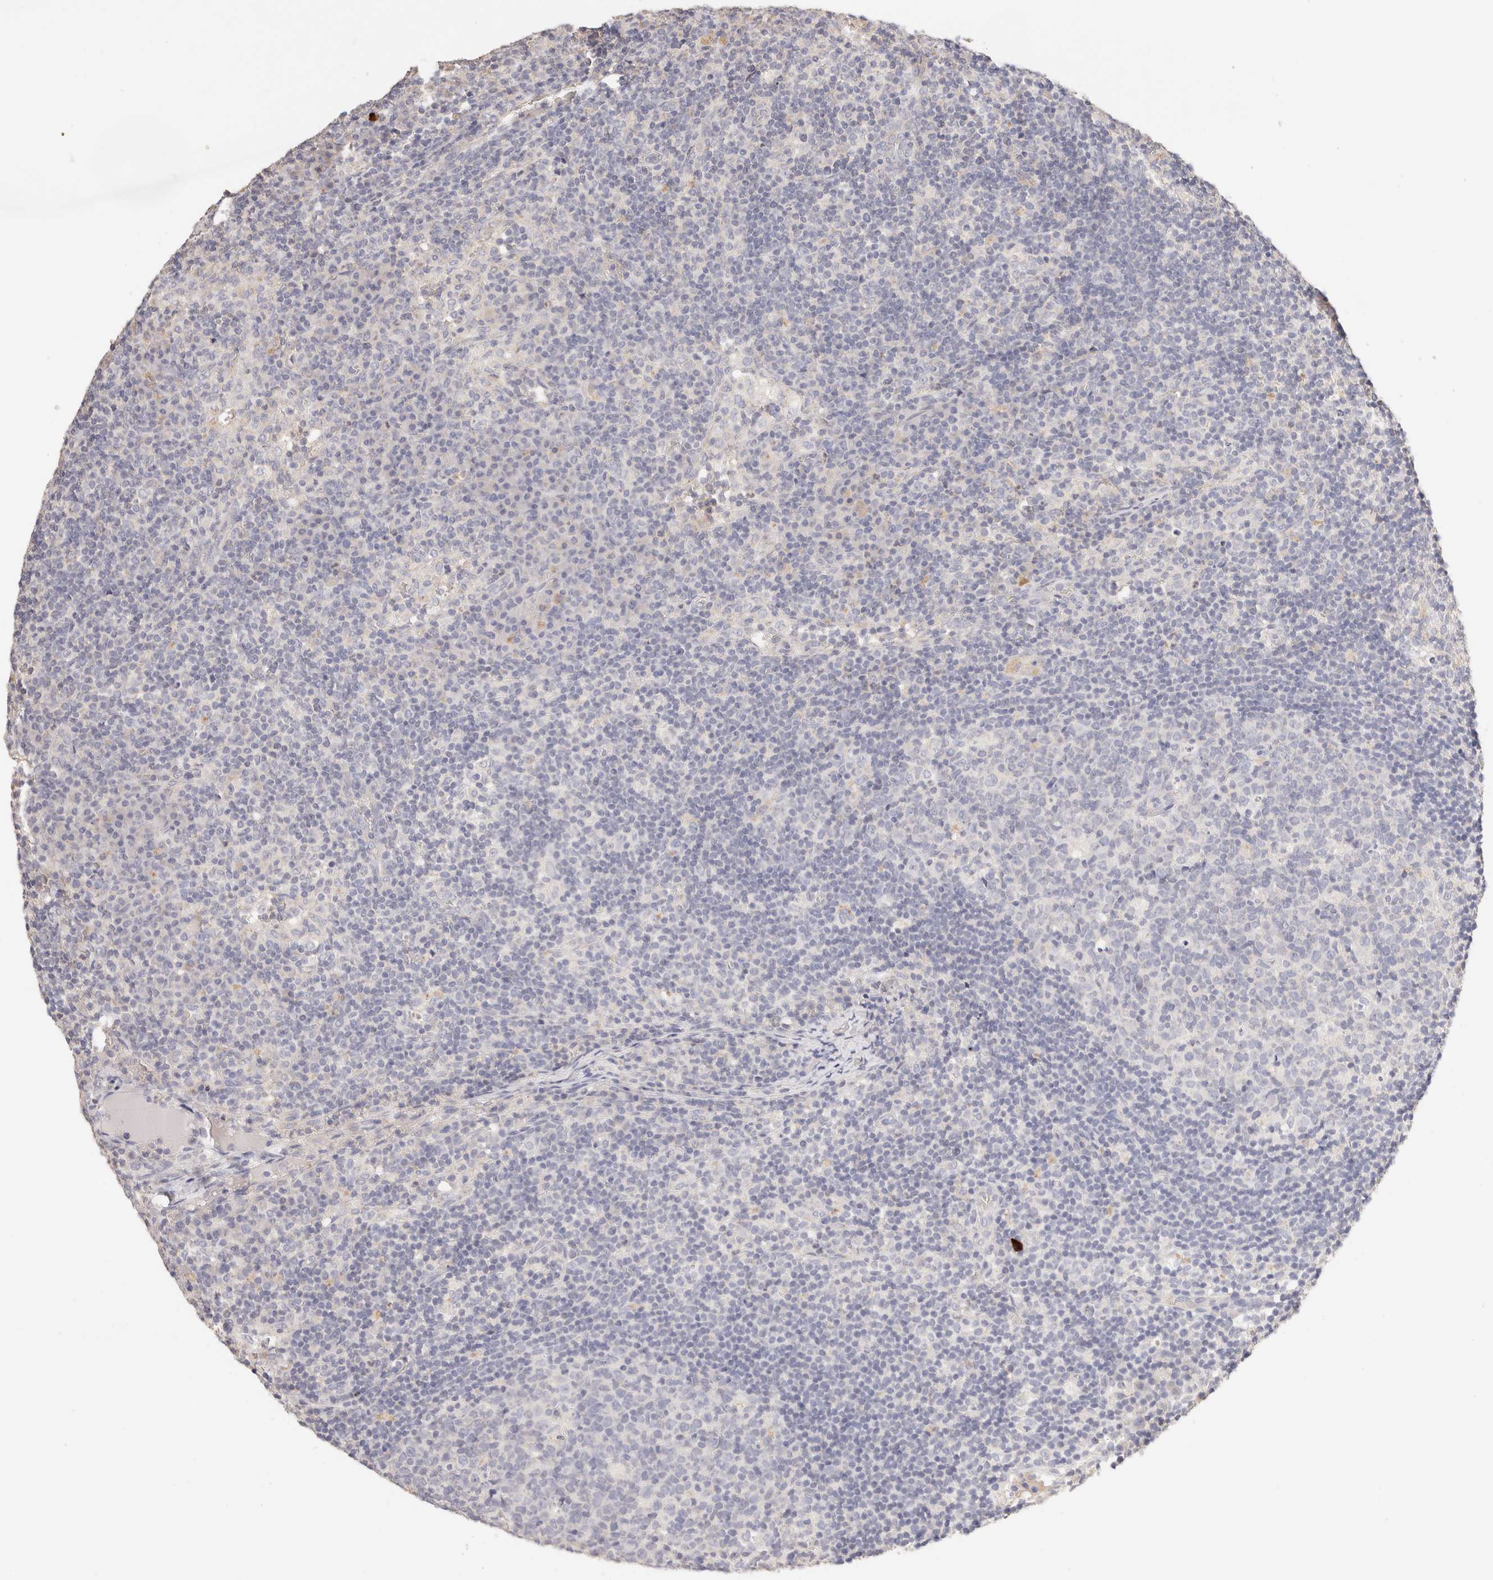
{"staining": {"intensity": "negative", "quantity": "none", "location": "none"}, "tissue": "lymph node", "cell_type": "Germinal center cells", "image_type": "normal", "snomed": [{"axis": "morphology", "description": "Normal tissue, NOS"}, {"axis": "morphology", "description": "Inflammation, NOS"}, {"axis": "topography", "description": "Lymph node"}], "caption": "Human lymph node stained for a protein using immunohistochemistry (IHC) demonstrates no staining in germinal center cells.", "gene": "SCGB2A2", "patient": {"sex": "male", "age": 55}}